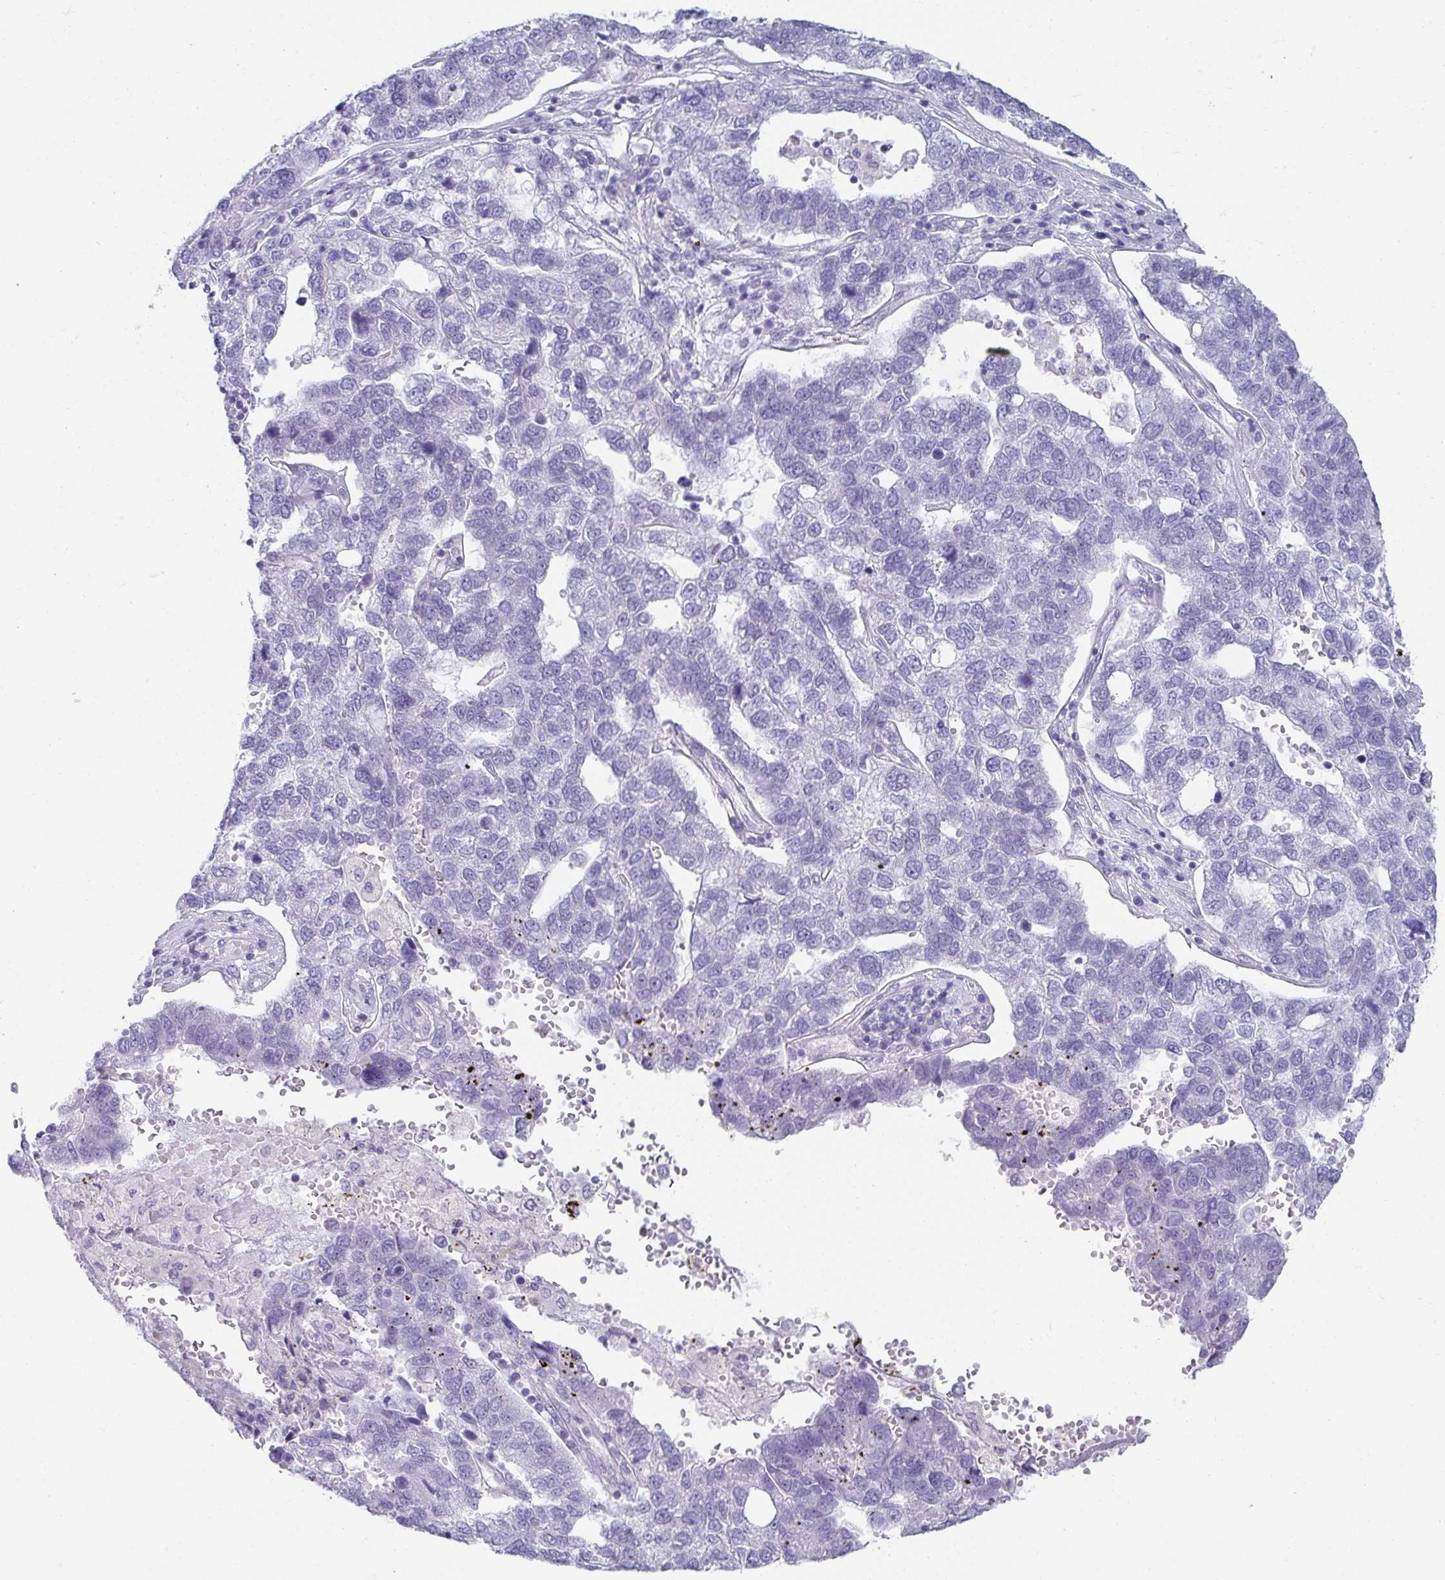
{"staining": {"intensity": "negative", "quantity": "none", "location": "none"}, "tissue": "pancreatic cancer", "cell_type": "Tumor cells", "image_type": "cancer", "snomed": [{"axis": "morphology", "description": "Adenocarcinoma, NOS"}, {"axis": "topography", "description": "Pancreas"}], "caption": "The photomicrograph demonstrates no staining of tumor cells in adenocarcinoma (pancreatic). Brightfield microscopy of immunohistochemistry stained with DAB (brown) and hematoxylin (blue), captured at high magnification.", "gene": "CXCR1", "patient": {"sex": "female", "age": 61}}